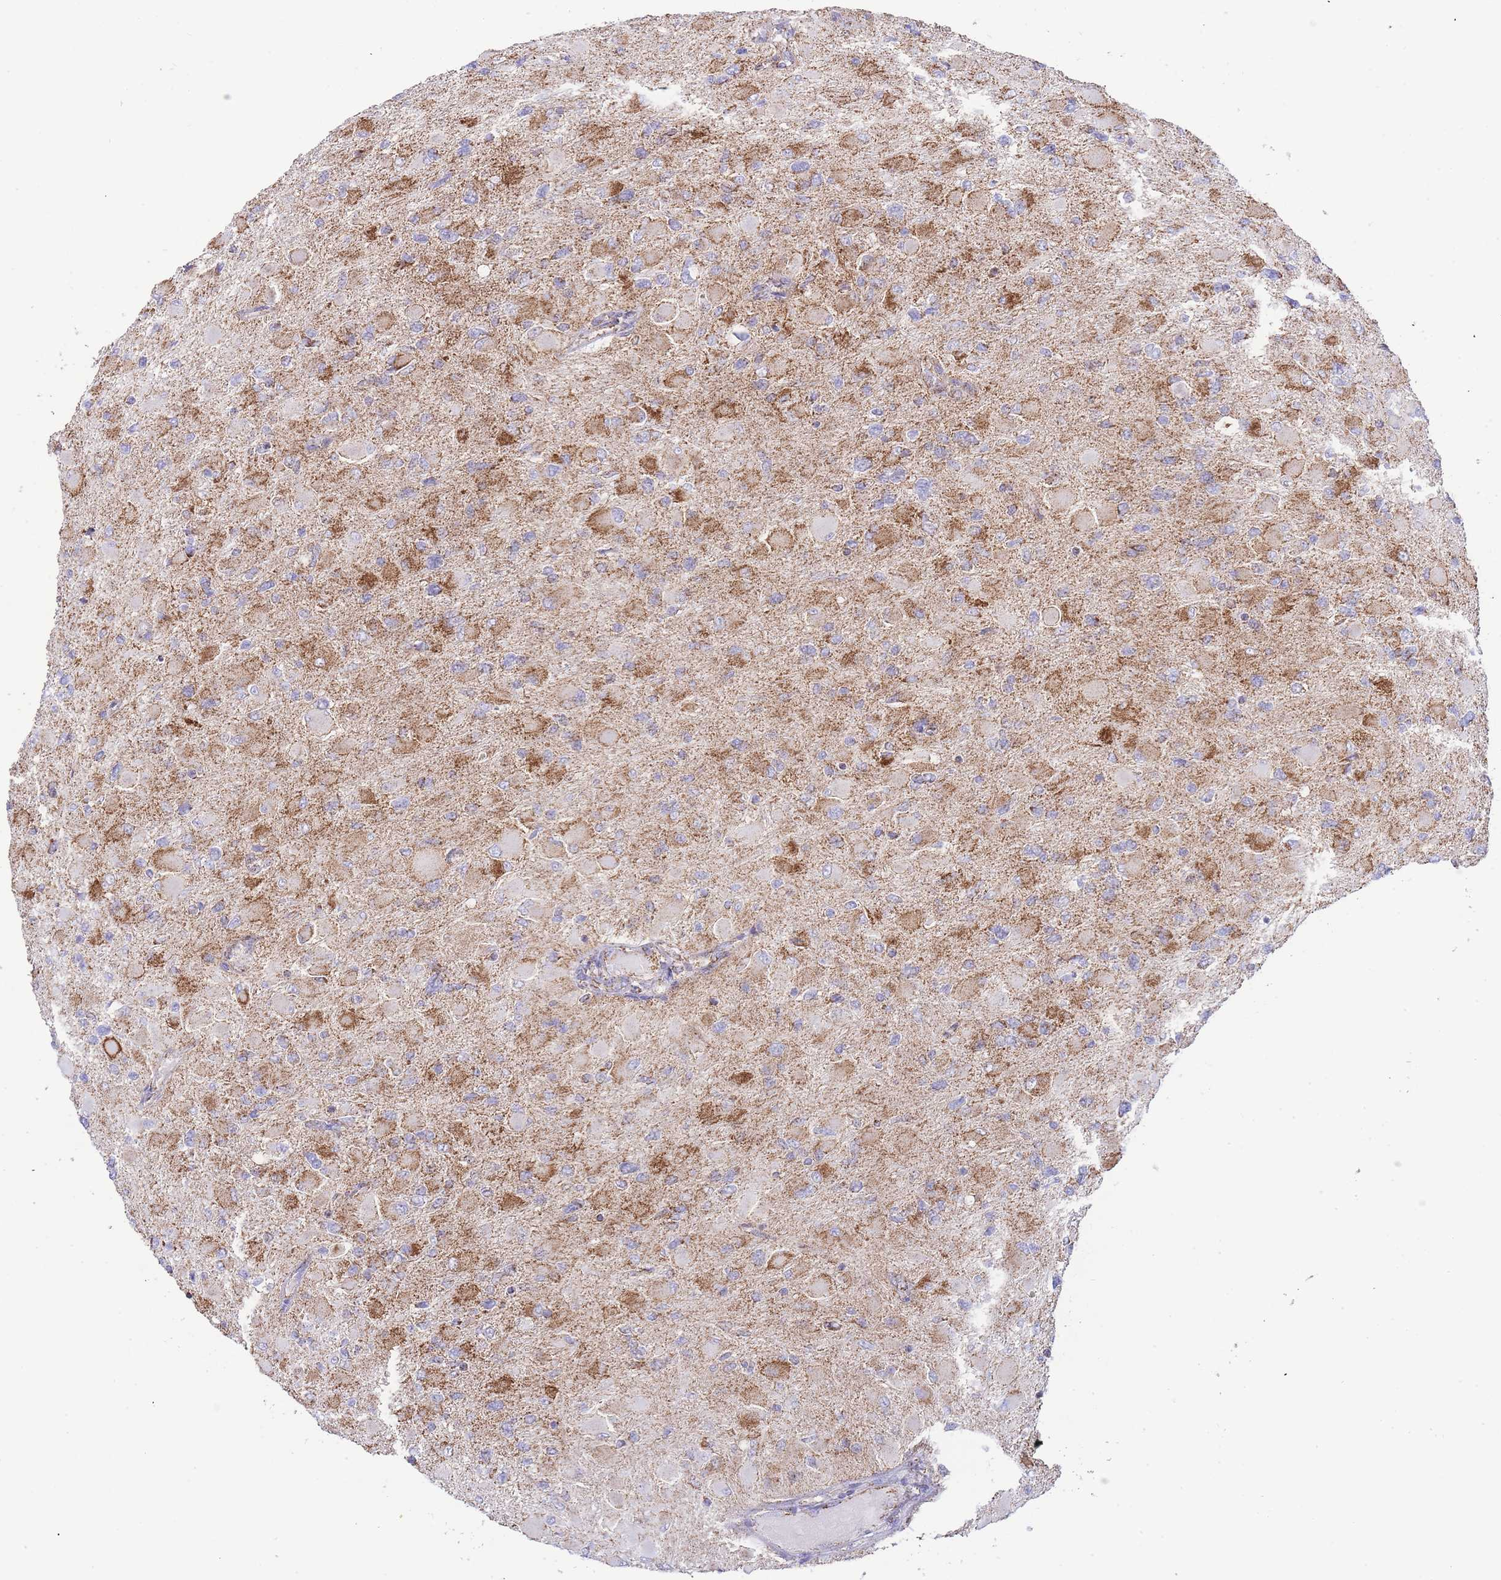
{"staining": {"intensity": "moderate", "quantity": "25%-75%", "location": "cytoplasmic/membranous"}, "tissue": "glioma", "cell_type": "Tumor cells", "image_type": "cancer", "snomed": [{"axis": "morphology", "description": "Glioma, malignant, High grade"}, {"axis": "topography", "description": "Cerebral cortex"}], "caption": "Glioma stained for a protein (brown) displays moderate cytoplasmic/membranous positive positivity in approximately 25%-75% of tumor cells.", "gene": "GSTM1", "patient": {"sex": "female", "age": 36}}